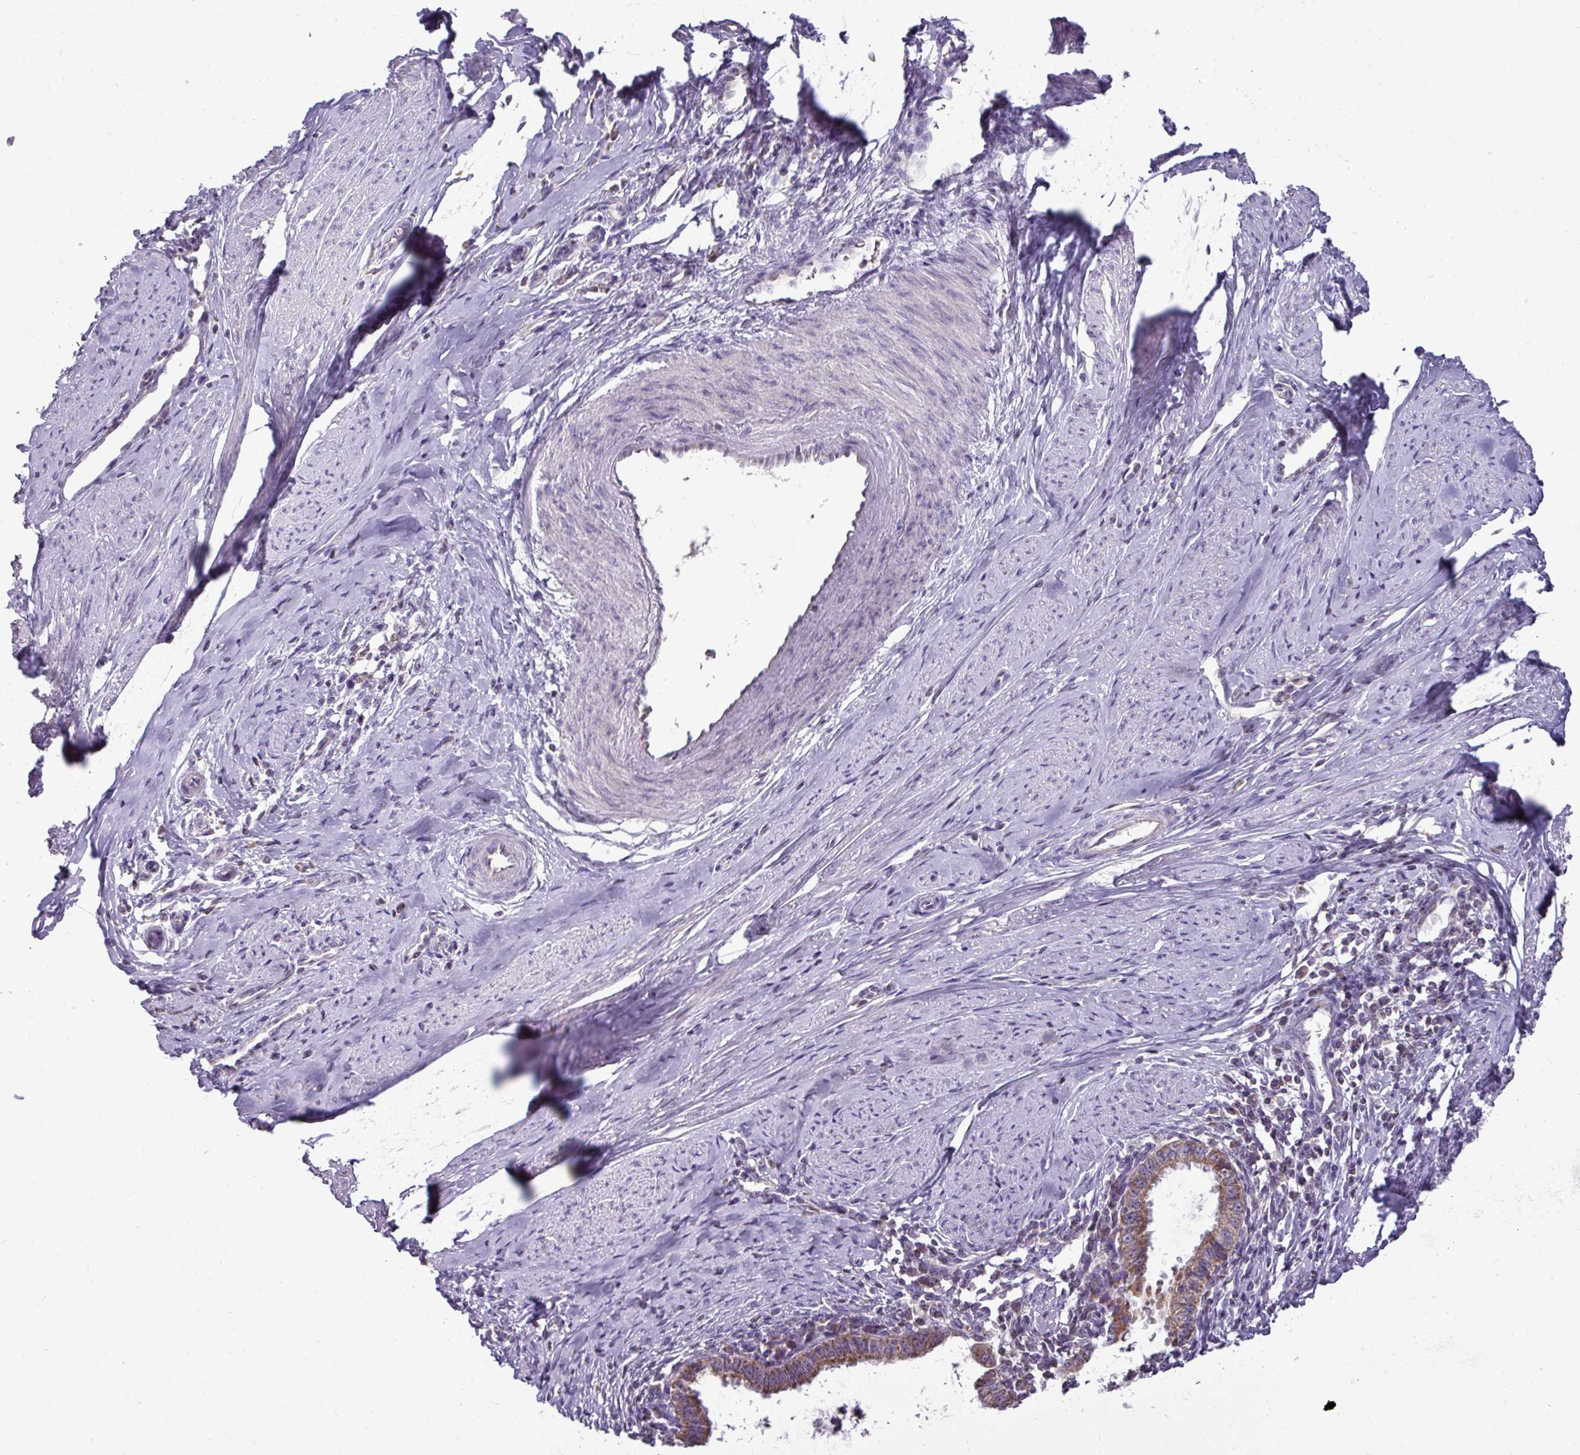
{"staining": {"intensity": "weak", "quantity": ">75%", "location": "cytoplasmic/membranous"}, "tissue": "cervical cancer", "cell_type": "Tumor cells", "image_type": "cancer", "snomed": [{"axis": "morphology", "description": "Adenocarcinoma, NOS"}, {"axis": "topography", "description": "Cervix"}], "caption": "Brown immunohistochemical staining in human adenocarcinoma (cervical) demonstrates weak cytoplasmic/membranous expression in approximately >75% of tumor cells. (DAB (3,3'-diaminobenzidine) IHC, brown staining for protein, blue staining for nuclei).", "gene": "TRAPPC1", "patient": {"sex": "female", "age": 36}}